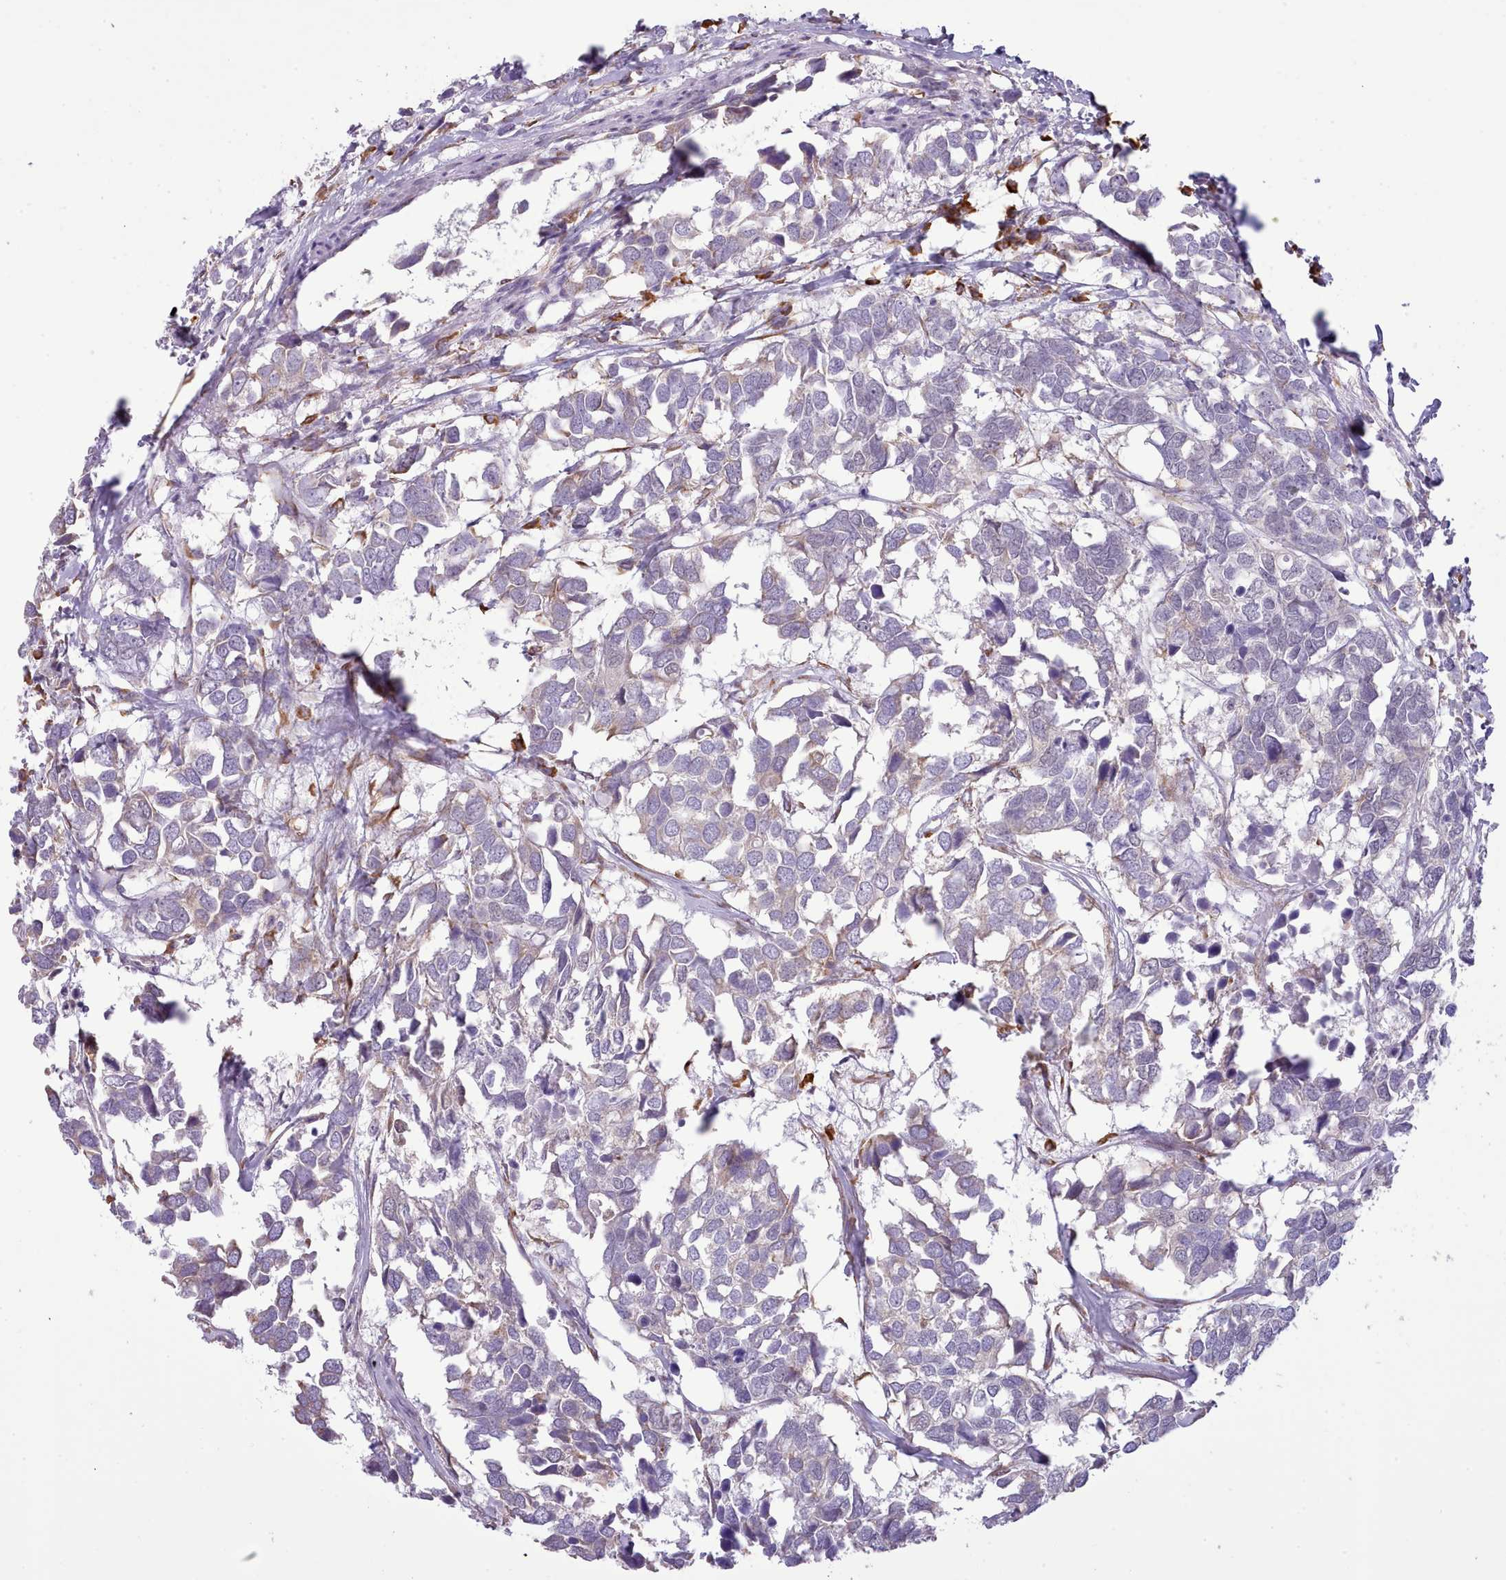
{"staining": {"intensity": "weak", "quantity": "<25%", "location": "cytoplasmic/membranous"}, "tissue": "breast cancer", "cell_type": "Tumor cells", "image_type": "cancer", "snomed": [{"axis": "morphology", "description": "Duct carcinoma"}, {"axis": "topography", "description": "Breast"}], "caption": "Immunohistochemistry histopathology image of neoplastic tissue: human breast infiltrating ductal carcinoma stained with DAB (3,3'-diaminobenzidine) exhibits no significant protein staining in tumor cells.", "gene": "SEC61B", "patient": {"sex": "female", "age": 83}}